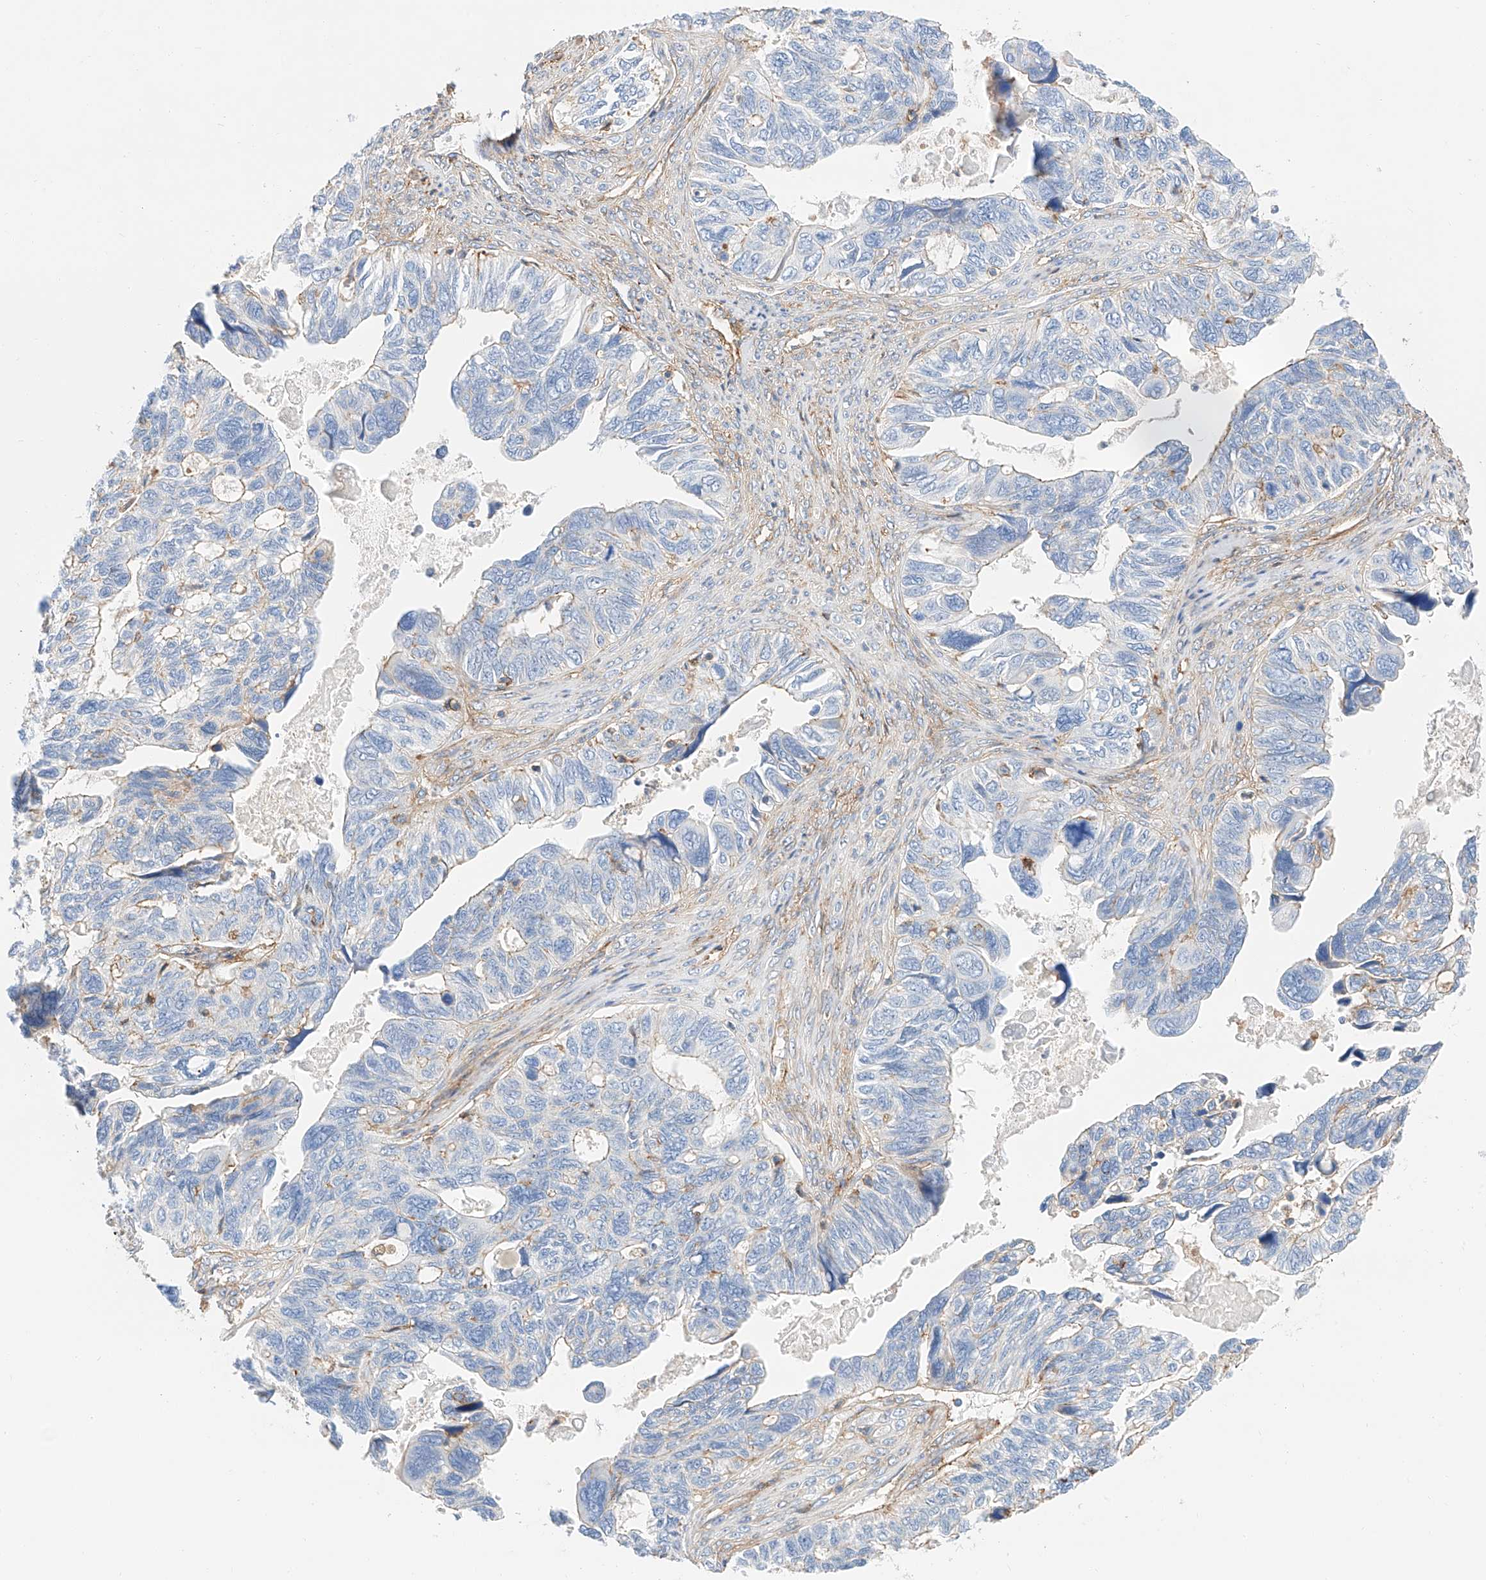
{"staining": {"intensity": "moderate", "quantity": "<25%", "location": "cytoplasmic/membranous"}, "tissue": "ovarian cancer", "cell_type": "Tumor cells", "image_type": "cancer", "snomed": [{"axis": "morphology", "description": "Cystadenocarcinoma, serous, NOS"}, {"axis": "topography", "description": "Ovary"}], "caption": "This image displays IHC staining of ovarian cancer, with low moderate cytoplasmic/membranous positivity in about <25% of tumor cells.", "gene": "HAUS4", "patient": {"sex": "female", "age": 79}}